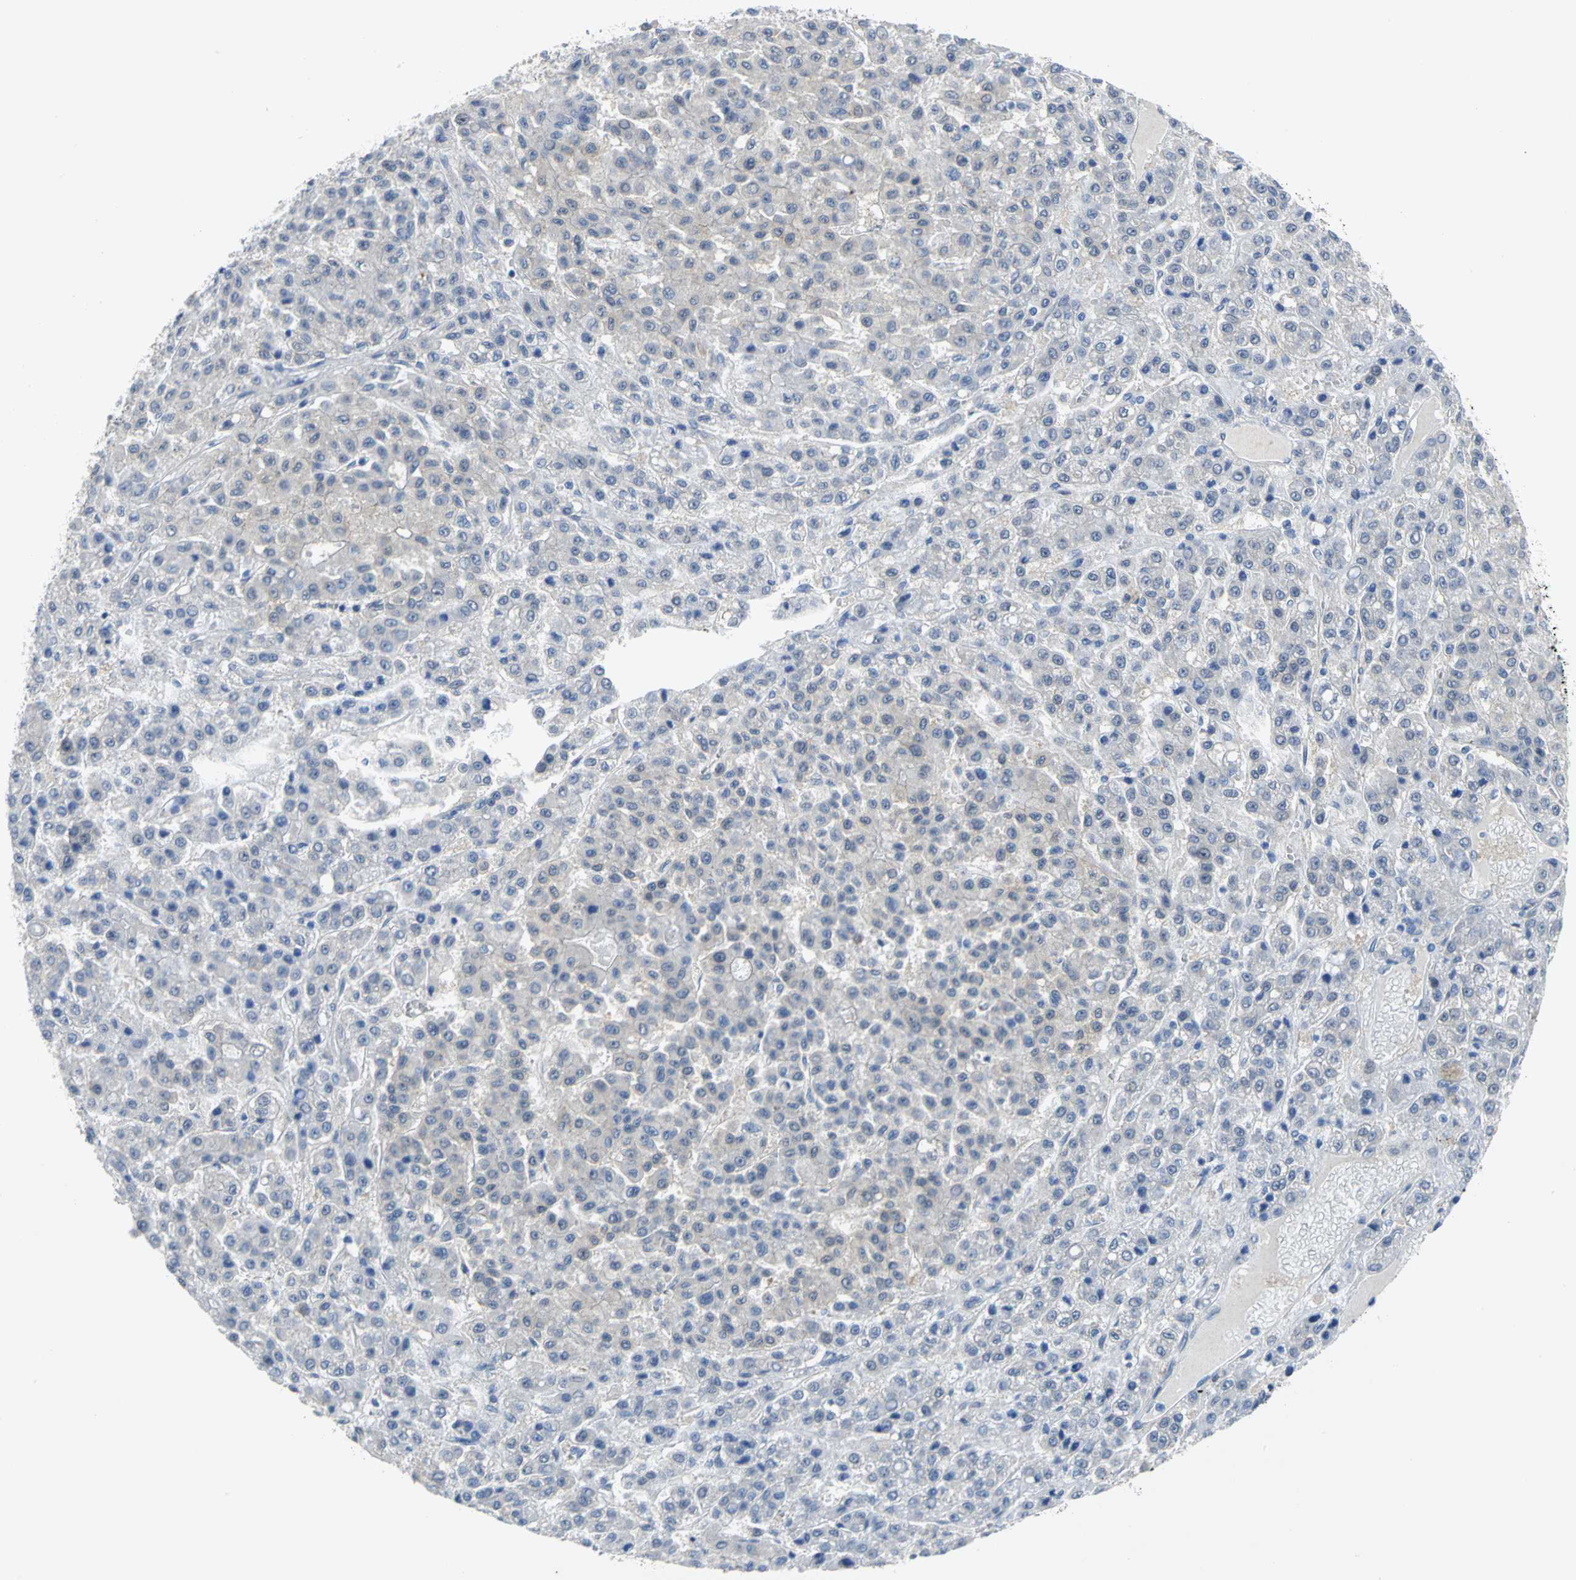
{"staining": {"intensity": "negative", "quantity": "none", "location": "none"}, "tissue": "liver cancer", "cell_type": "Tumor cells", "image_type": "cancer", "snomed": [{"axis": "morphology", "description": "Carcinoma, Hepatocellular, NOS"}, {"axis": "topography", "description": "Liver"}], "caption": "Tumor cells are negative for protein expression in human liver hepatocellular carcinoma. (Brightfield microscopy of DAB (3,3'-diaminobenzidine) IHC at high magnification).", "gene": "PGM3", "patient": {"sex": "male", "age": 70}}